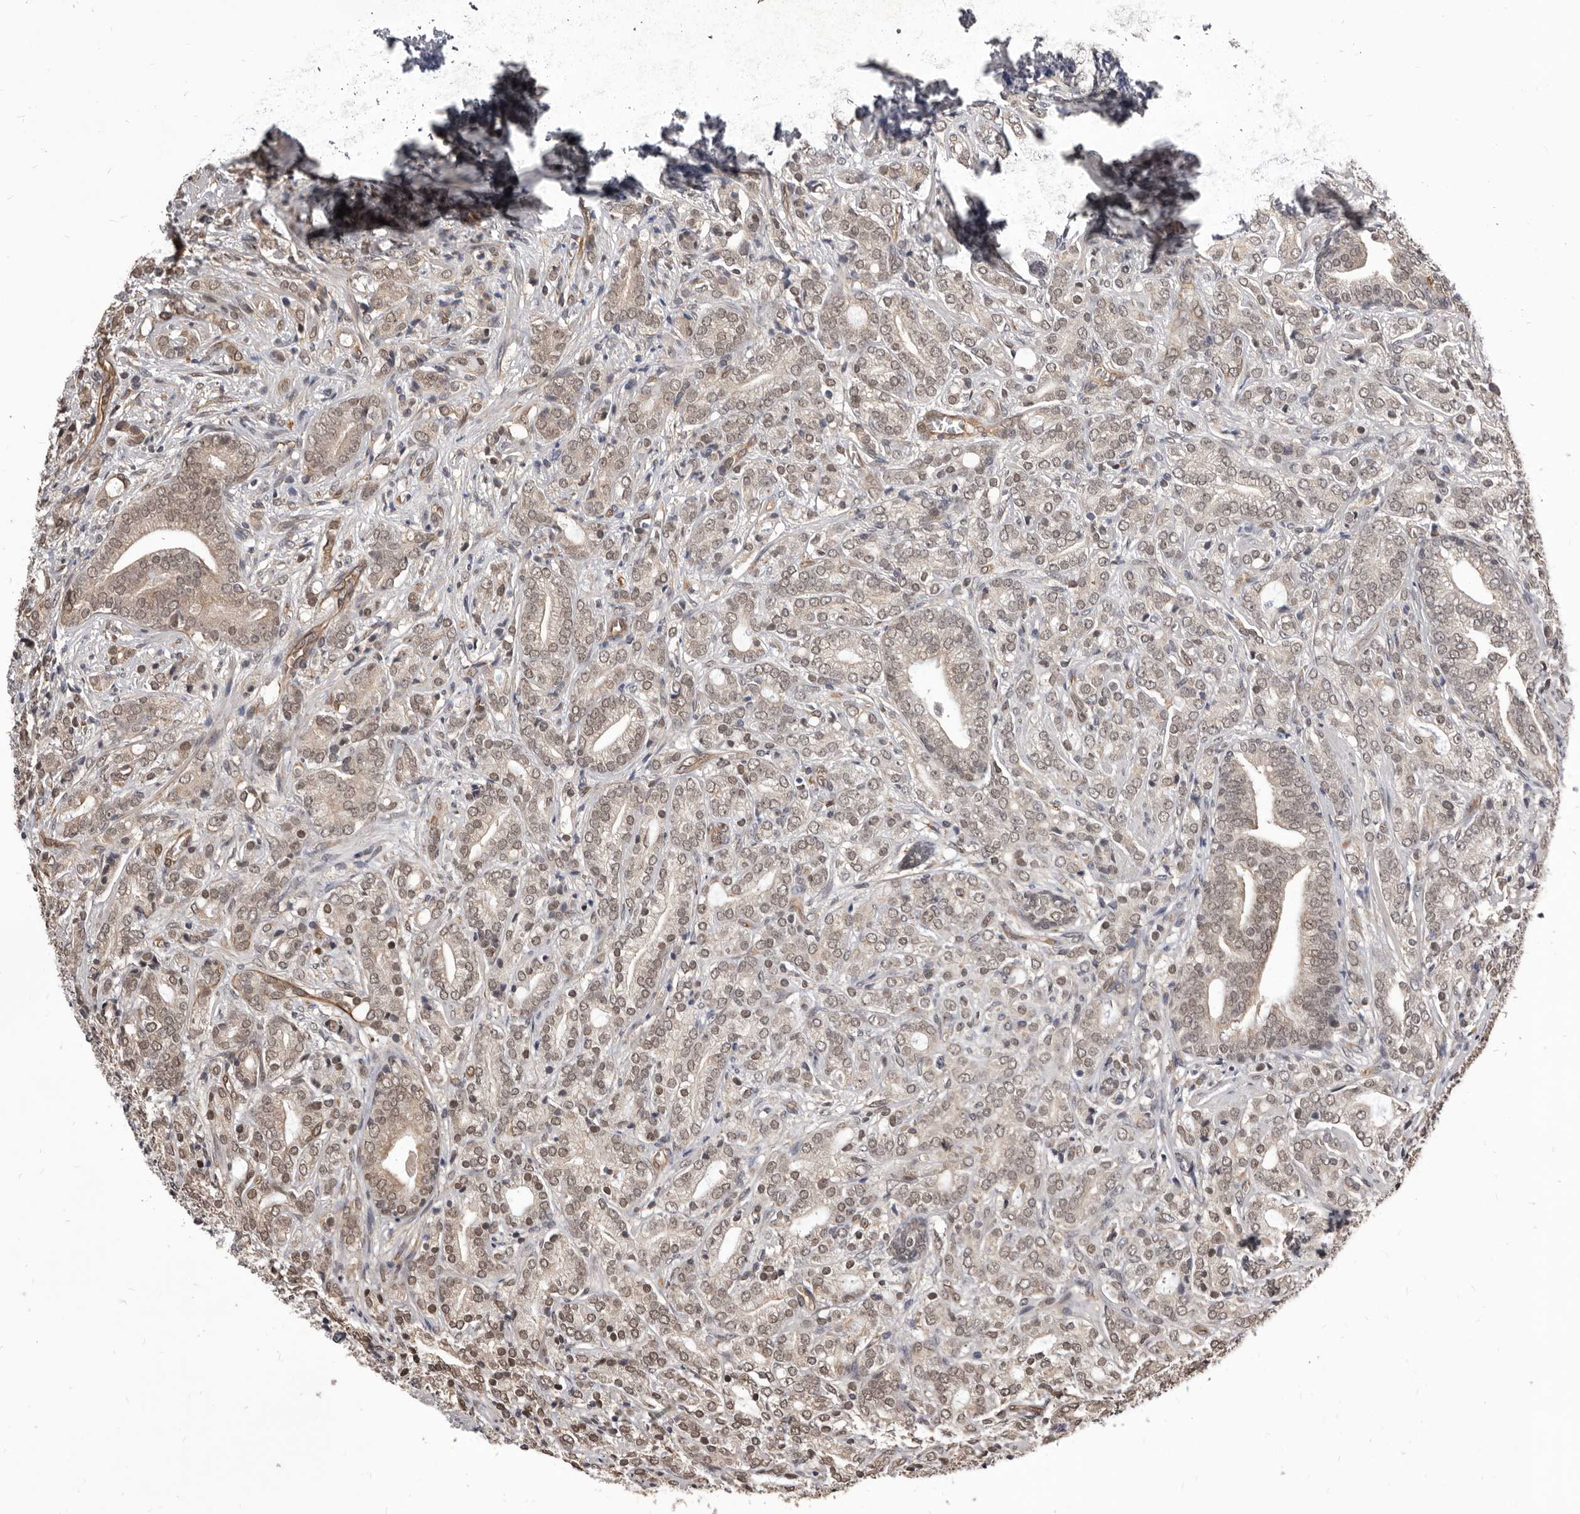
{"staining": {"intensity": "moderate", "quantity": ">75%", "location": "cytoplasmic/membranous,nuclear"}, "tissue": "prostate cancer", "cell_type": "Tumor cells", "image_type": "cancer", "snomed": [{"axis": "morphology", "description": "Adenocarcinoma, High grade"}, {"axis": "topography", "description": "Prostate"}], "caption": "A medium amount of moderate cytoplasmic/membranous and nuclear positivity is appreciated in approximately >75% of tumor cells in prostate cancer tissue.", "gene": "ADAMTS20", "patient": {"sex": "male", "age": 57}}